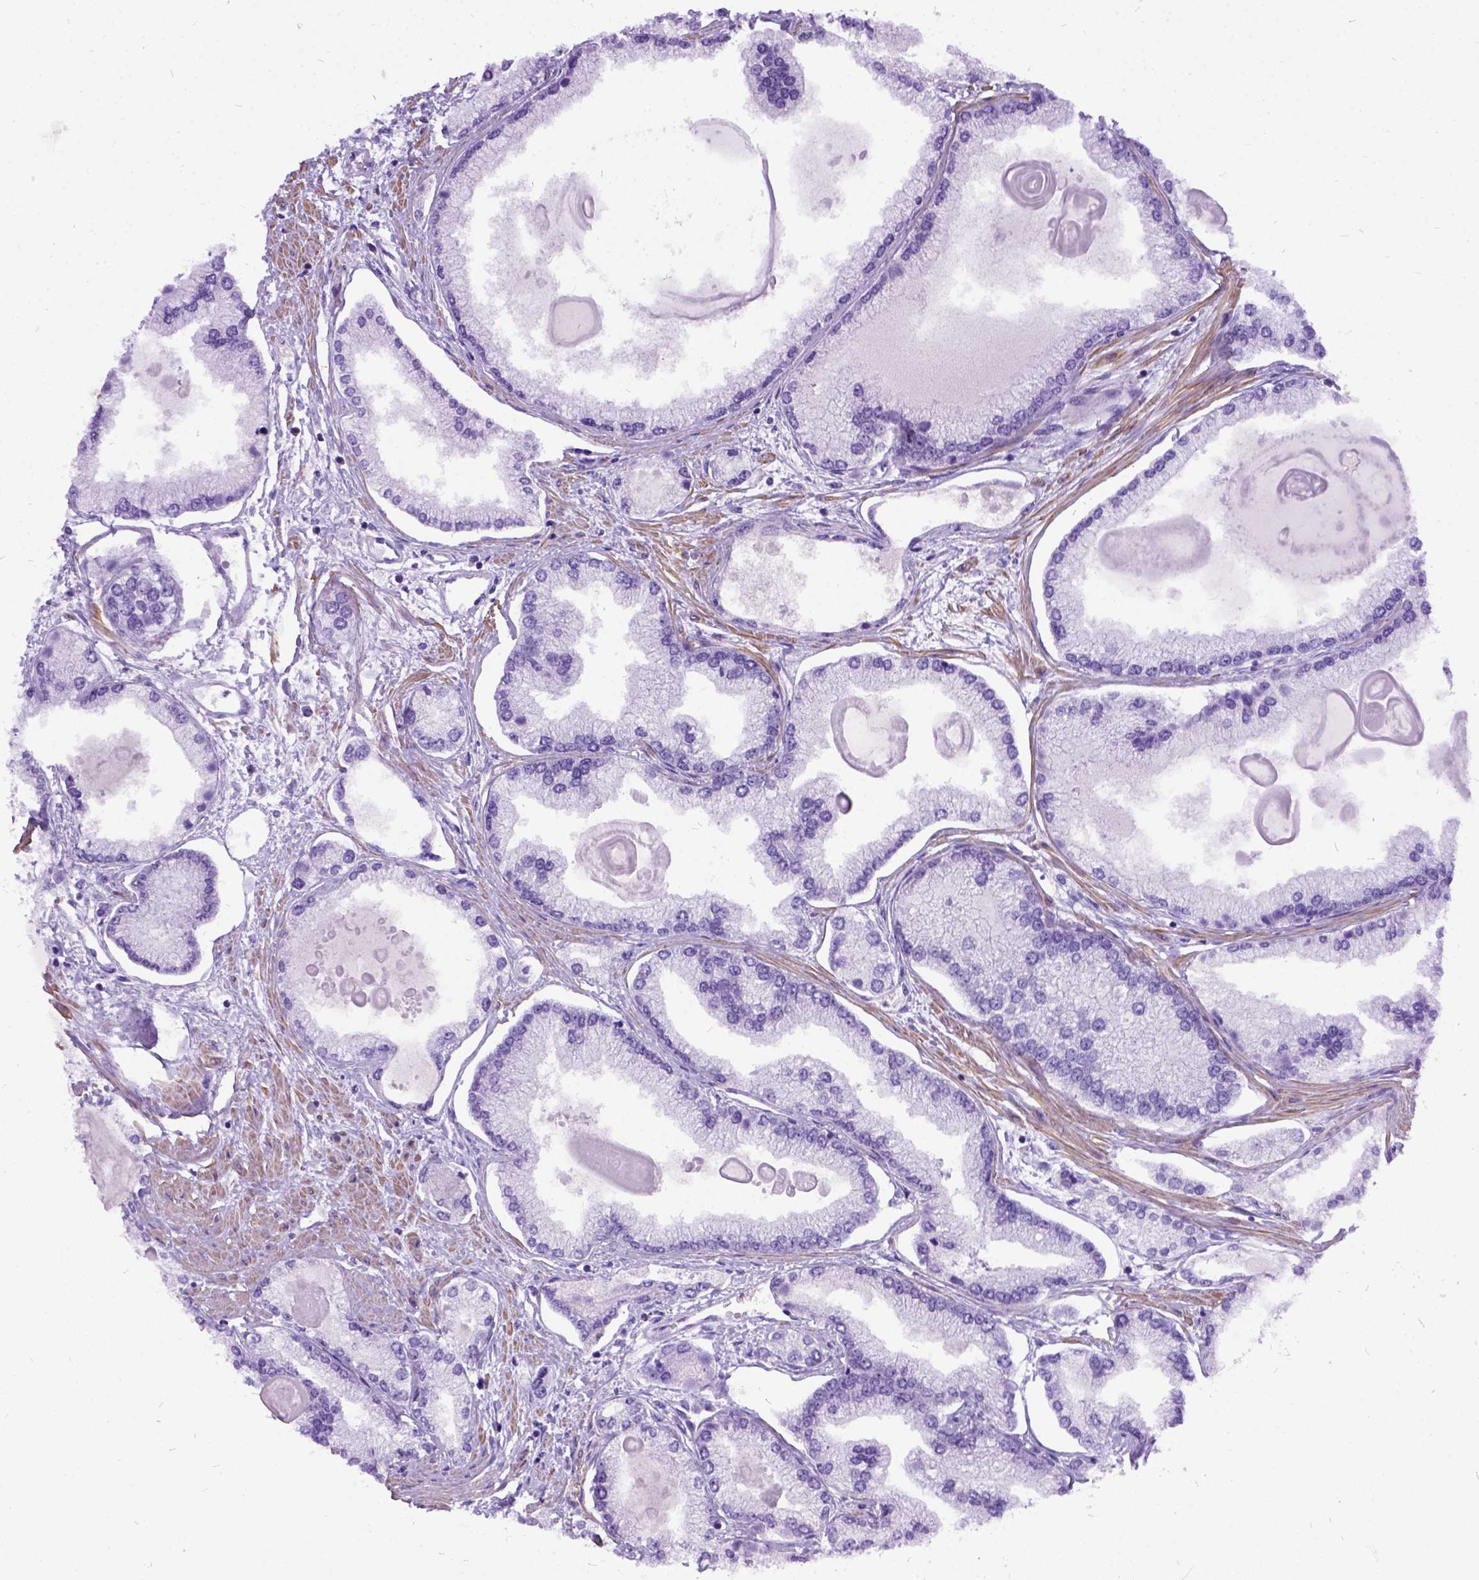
{"staining": {"intensity": "negative", "quantity": "none", "location": "none"}, "tissue": "prostate cancer", "cell_type": "Tumor cells", "image_type": "cancer", "snomed": [{"axis": "morphology", "description": "Adenocarcinoma, High grade"}, {"axis": "topography", "description": "Prostate"}], "caption": "Photomicrograph shows no protein expression in tumor cells of adenocarcinoma (high-grade) (prostate) tissue. (DAB (3,3'-diaminobenzidine) IHC, high magnification).", "gene": "PRG2", "patient": {"sex": "male", "age": 68}}